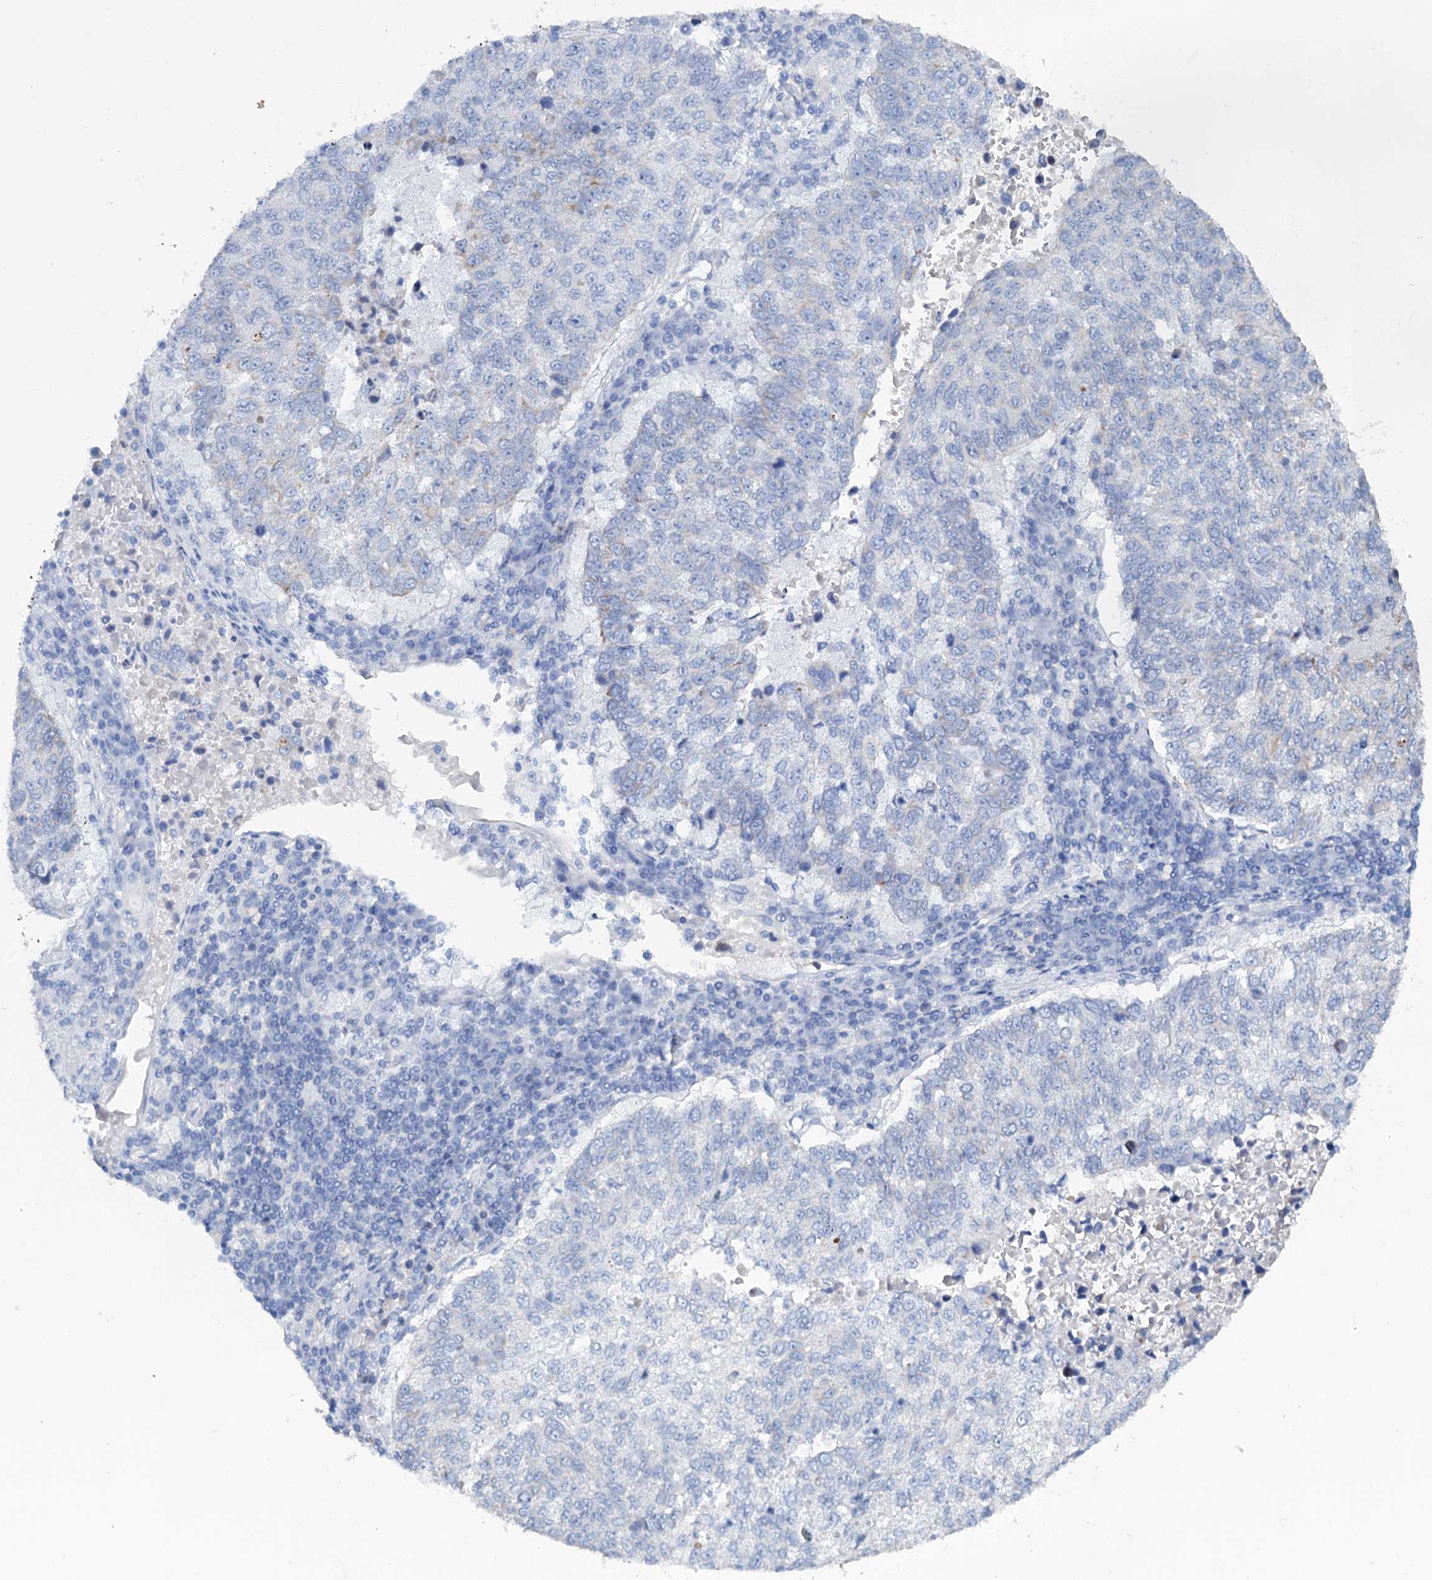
{"staining": {"intensity": "negative", "quantity": "none", "location": "none"}, "tissue": "lung cancer", "cell_type": "Tumor cells", "image_type": "cancer", "snomed": [{"axis": "morphology", "description": "Squamous cell carcinoma, NOS"}, {"axis": "topography", "description": "Lung"}], "caption": "High power microscopy photomicrograph of an immunohistochemistry (IHC) photomicrograph of lung squamous cell carcinoma, revealing no significant staining in tumor cells.", "gene": "FAAP20", "patient": {"sex": "male", "age": 73}}